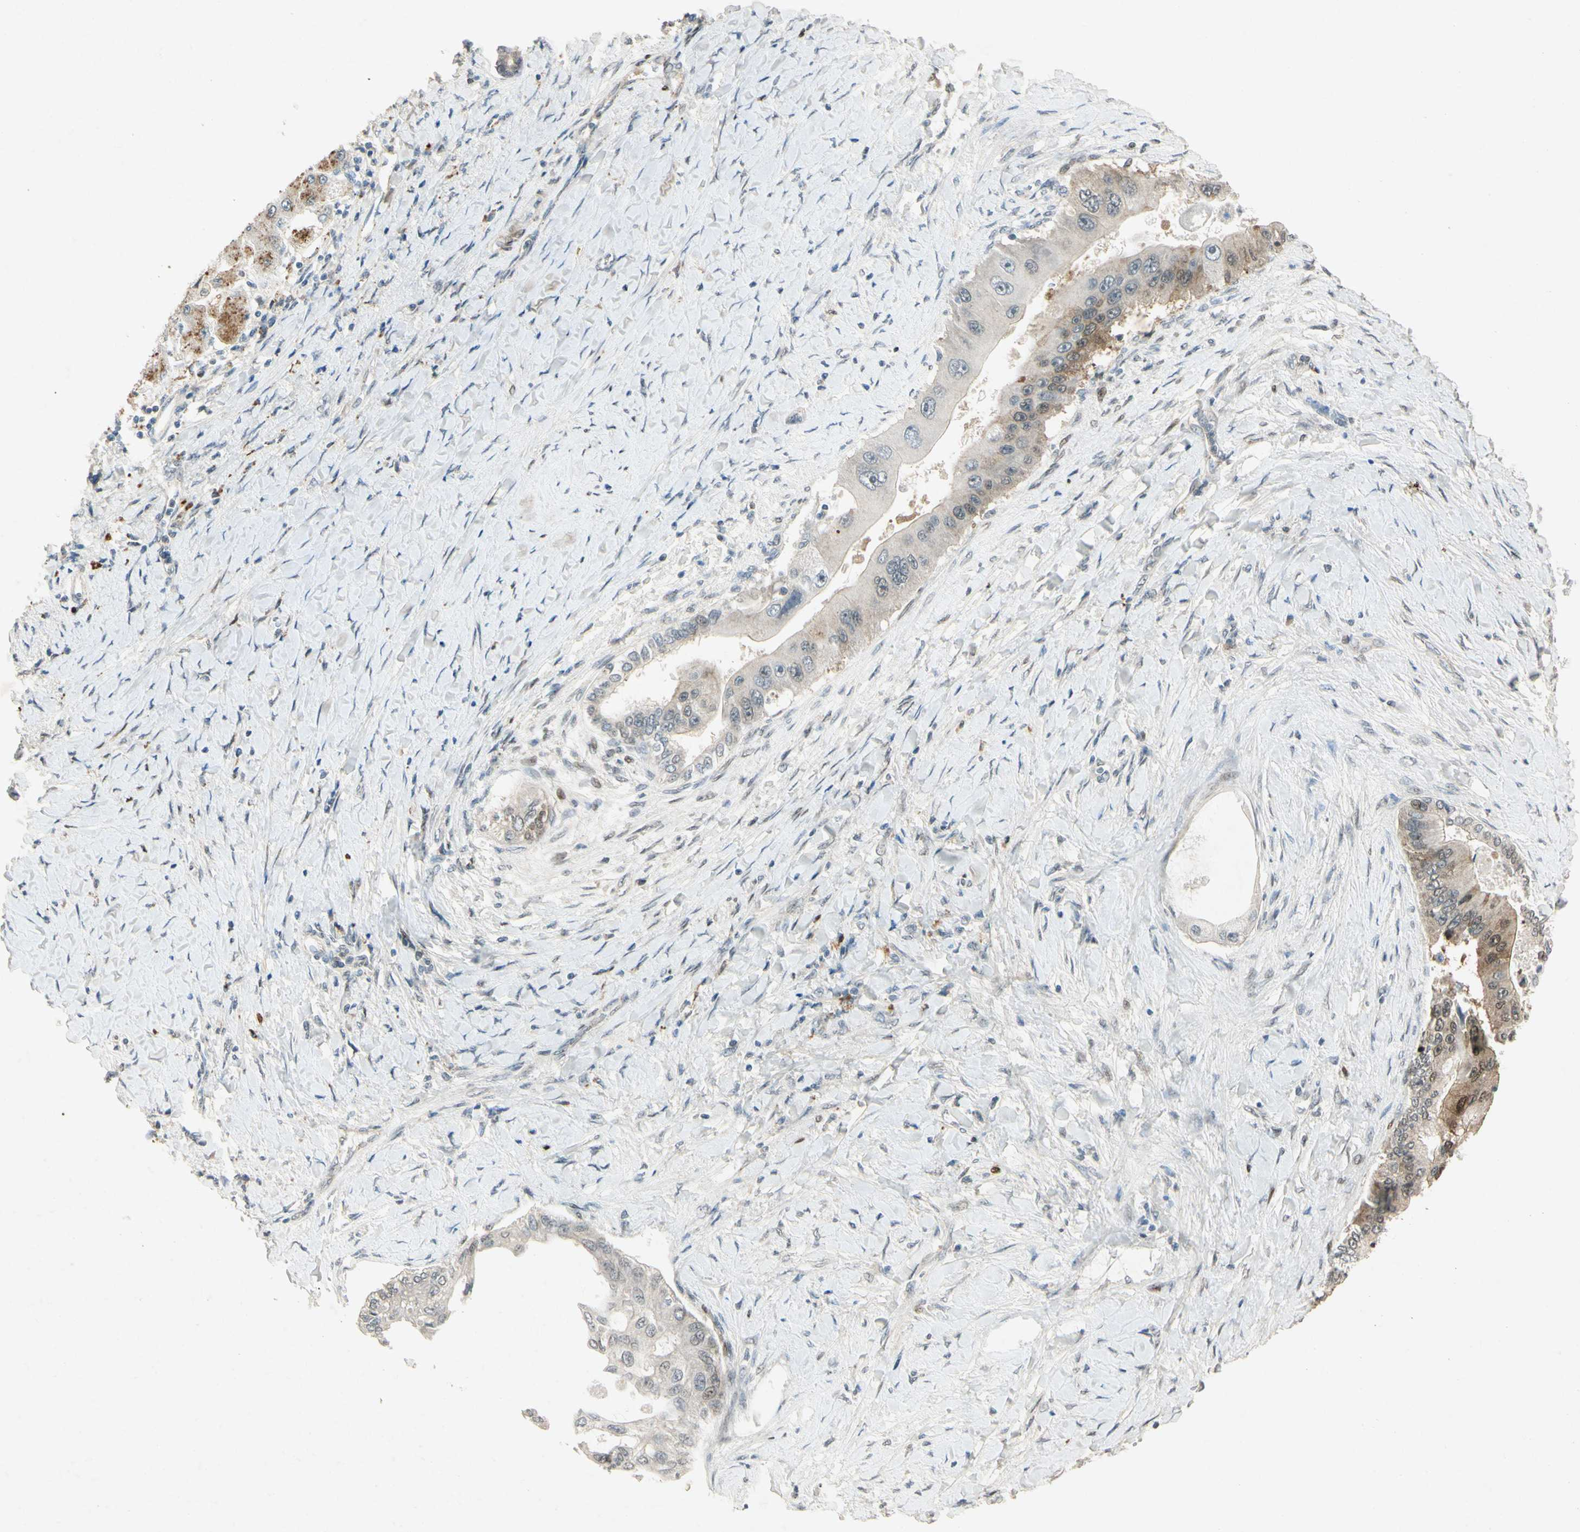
{"staining": {"intensity": "strong", "quantity": ">75%", "location": "cytoplasmic/membranous,nuclear"}, "tissue": "liver cancer", "cell_type": "Tumor cells", "image_type": "cancer", "snomed": [{"axis": "morphology", "description": "Normal tissue, NOS"}, {"axis": "morphology", "description": "Cholangiocarcinoma"}, {"axis": "topography", "description": "Liver"}, {"axis": "topography", "description": "Peripheral nerve tissue"}], "caption": "A micrograph showing strong cytoplasmic/membranous and nuclear positivity in about >75% of tumor cells in liver cholangiocarcinoma, as visualized by brown immunohistochemical staining.", "gene": "HSPA1B", "patient": {"sex": "male", "age": 50}}